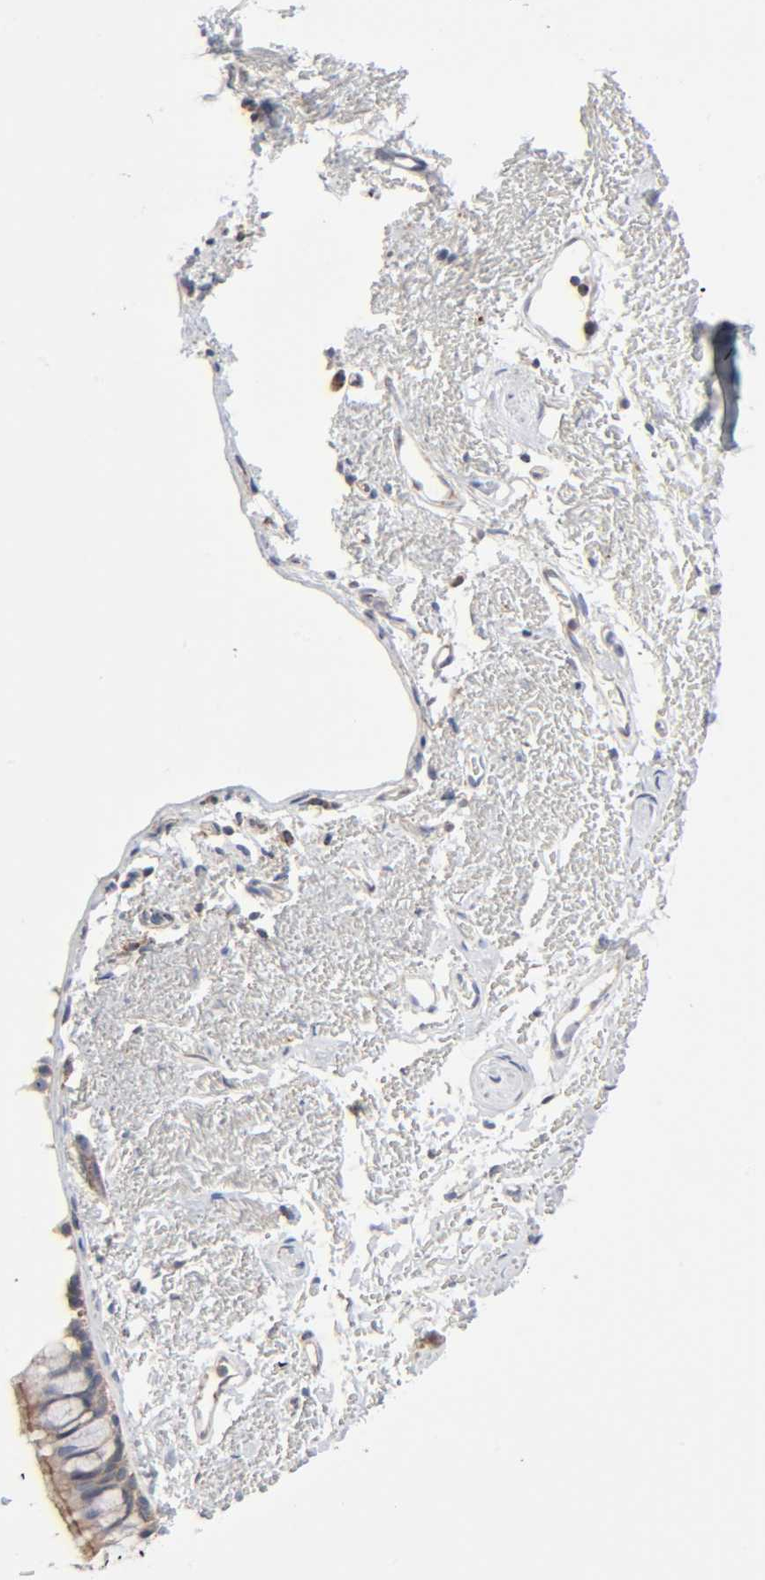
{"staining": {"intensity": "moderate", "quantity": ">75%", "location": "cytoplasmic/membranous"}, "tissue": "bronchus", "cell_type": "Respiratory epithelial cells", "image_type": "normal", "snomed": [{"axis": "morphology", "description": "Normal tissue, NOS"}, {"axis": "topography", "description": "Bronchus"}], "caption": "Immunohistochemistry (IHC) of benign human bronchus reveals medium levels of moderate cytoplasmic/membranous staining in about >75% of respiratory epithelial cells.", "gene": "SYT16", "patient": {"sex": "female", "age": 73}}